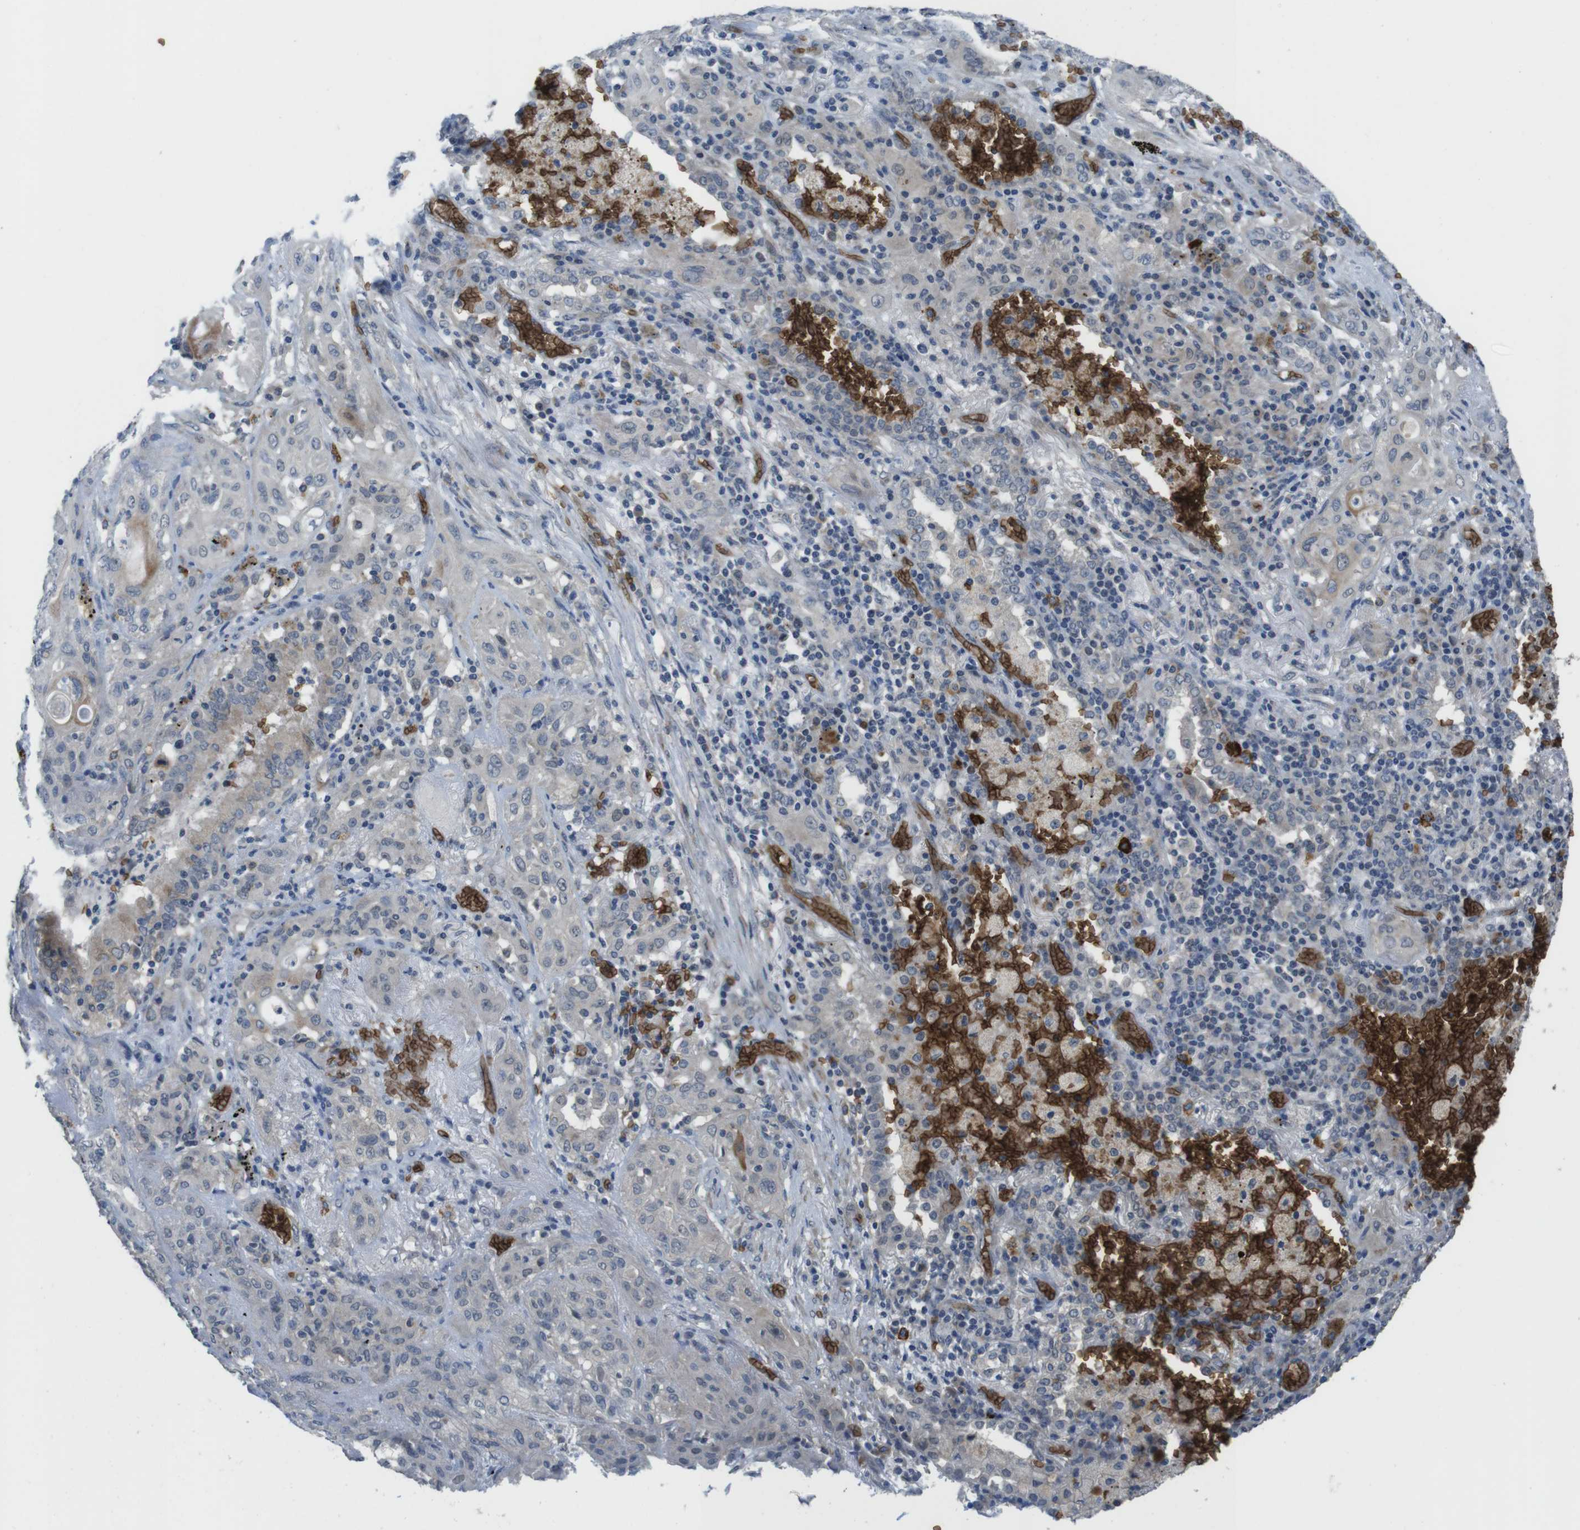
{"staining": {"intensity": "negative", "quantity": "none", "location": "none"}, "tissue": "lung cancer", "cell_type": "Tumor cells", "image_type": "cancer", "snomed": [{"axis": "morphology", "description": "Squamous cell carcinoma, NOS"}, {"axis": "topography", "description": "Lung"}], "caption": "The IHC photomicrograph has no significant staining in tumor cells of squamous cell carcinoma (lung) tissue. (DAB (3,3'-diaminobenzidine) IHC with hematoxylin counter stain).", "gene": "GYPA", "patient": {"sex": "female", "age": 47}}